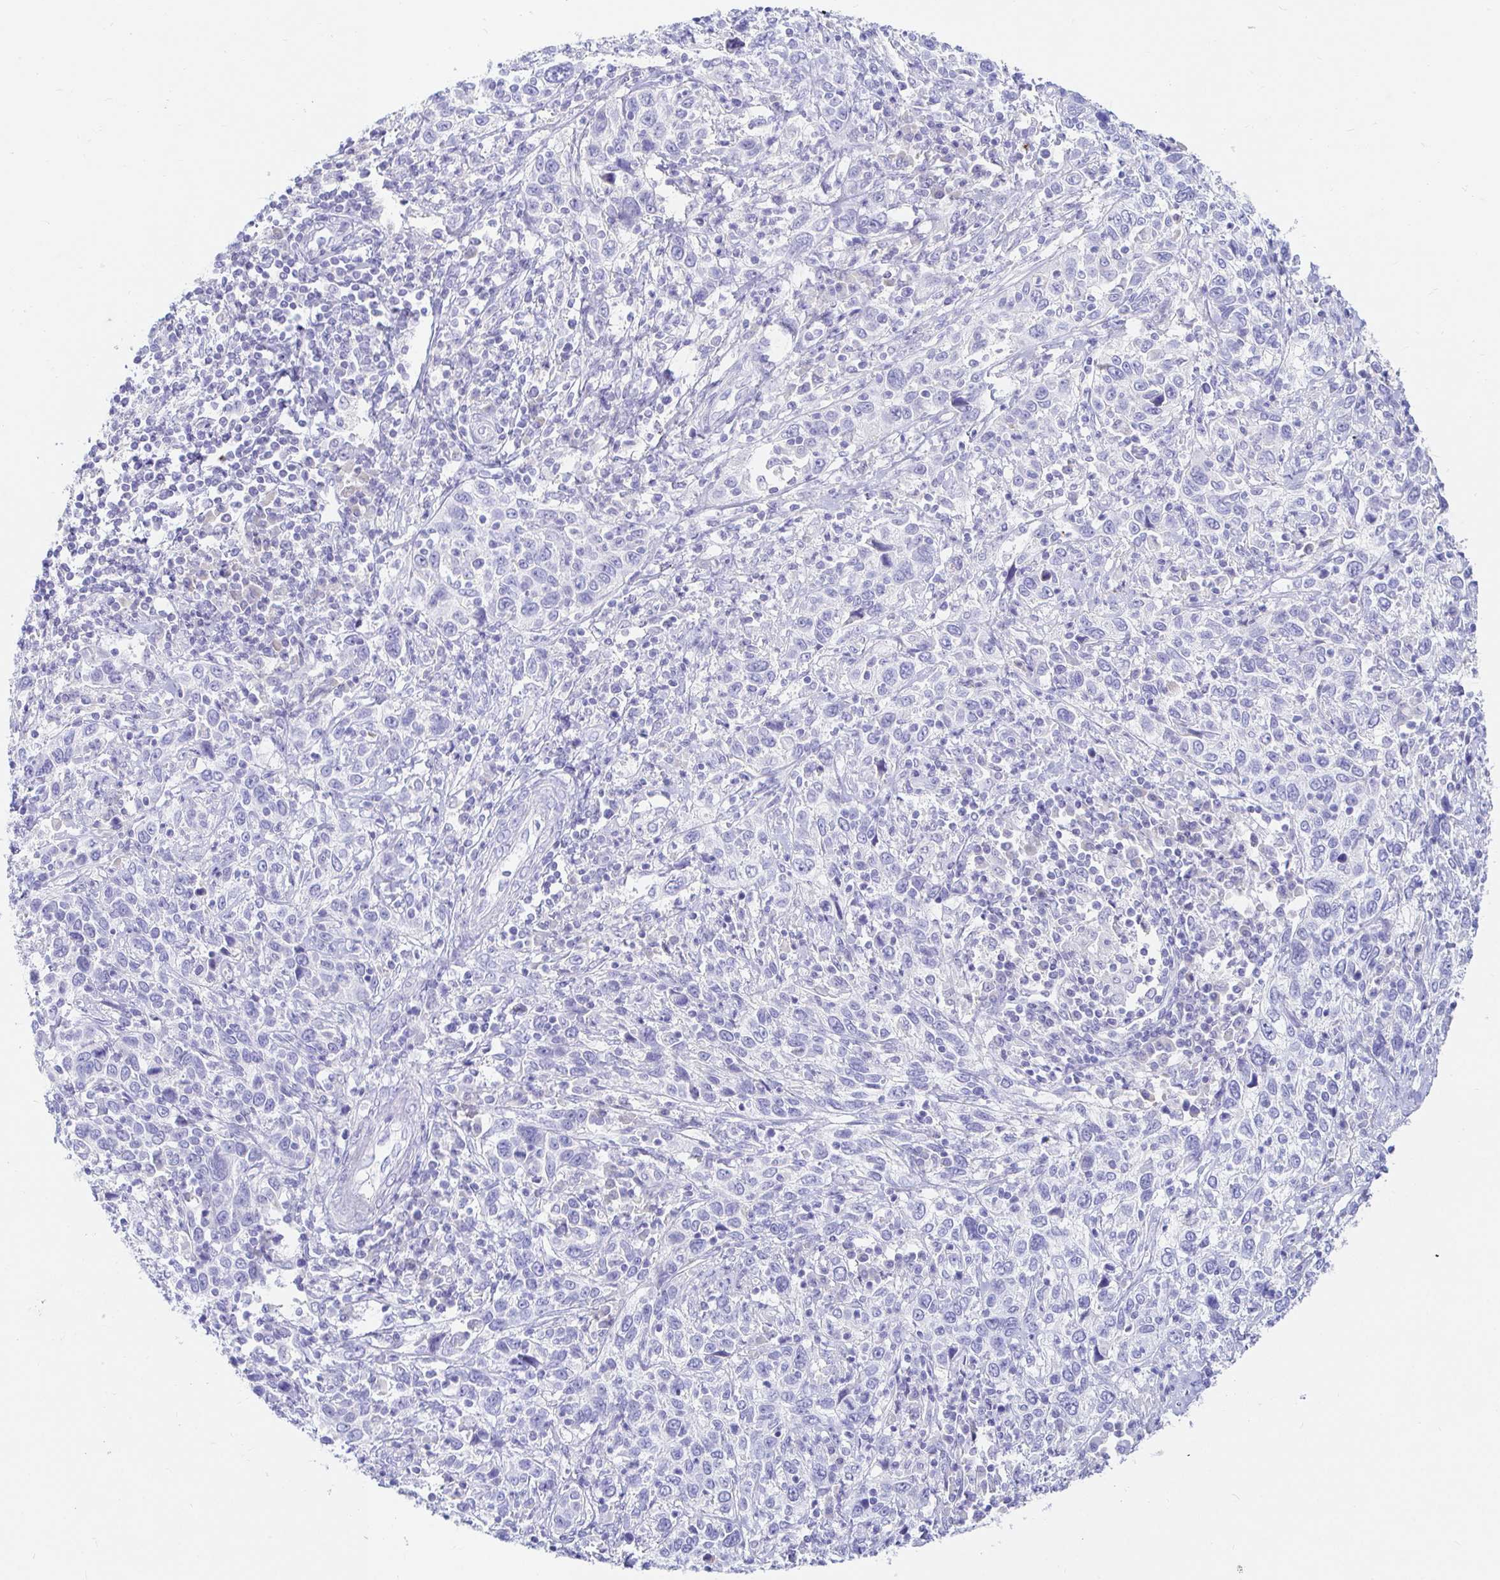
{"staining": {"intensity": "negative", "quantity": "none", "location": "none"}, "tissue": "cervical cancer", "cell_type": "Tumor cells", "image_type": "cancer", "snomed": [{"axis": "morphology", "description": "Squamous cell carcinoma, NOS"}, {"axis": "topography", "description": "Cervix"}], "caption": "High magnification brightfield microscopy of cervical cancer (squamous cell carcinoma) stained with DAB (3,3'-diaminobenzidine) (brown) and counterstained with hematoxylin (blue): tumor cells show no significant expression.", "gene": "NR2E1", "patient": {"sex": "female", "age": 46}}